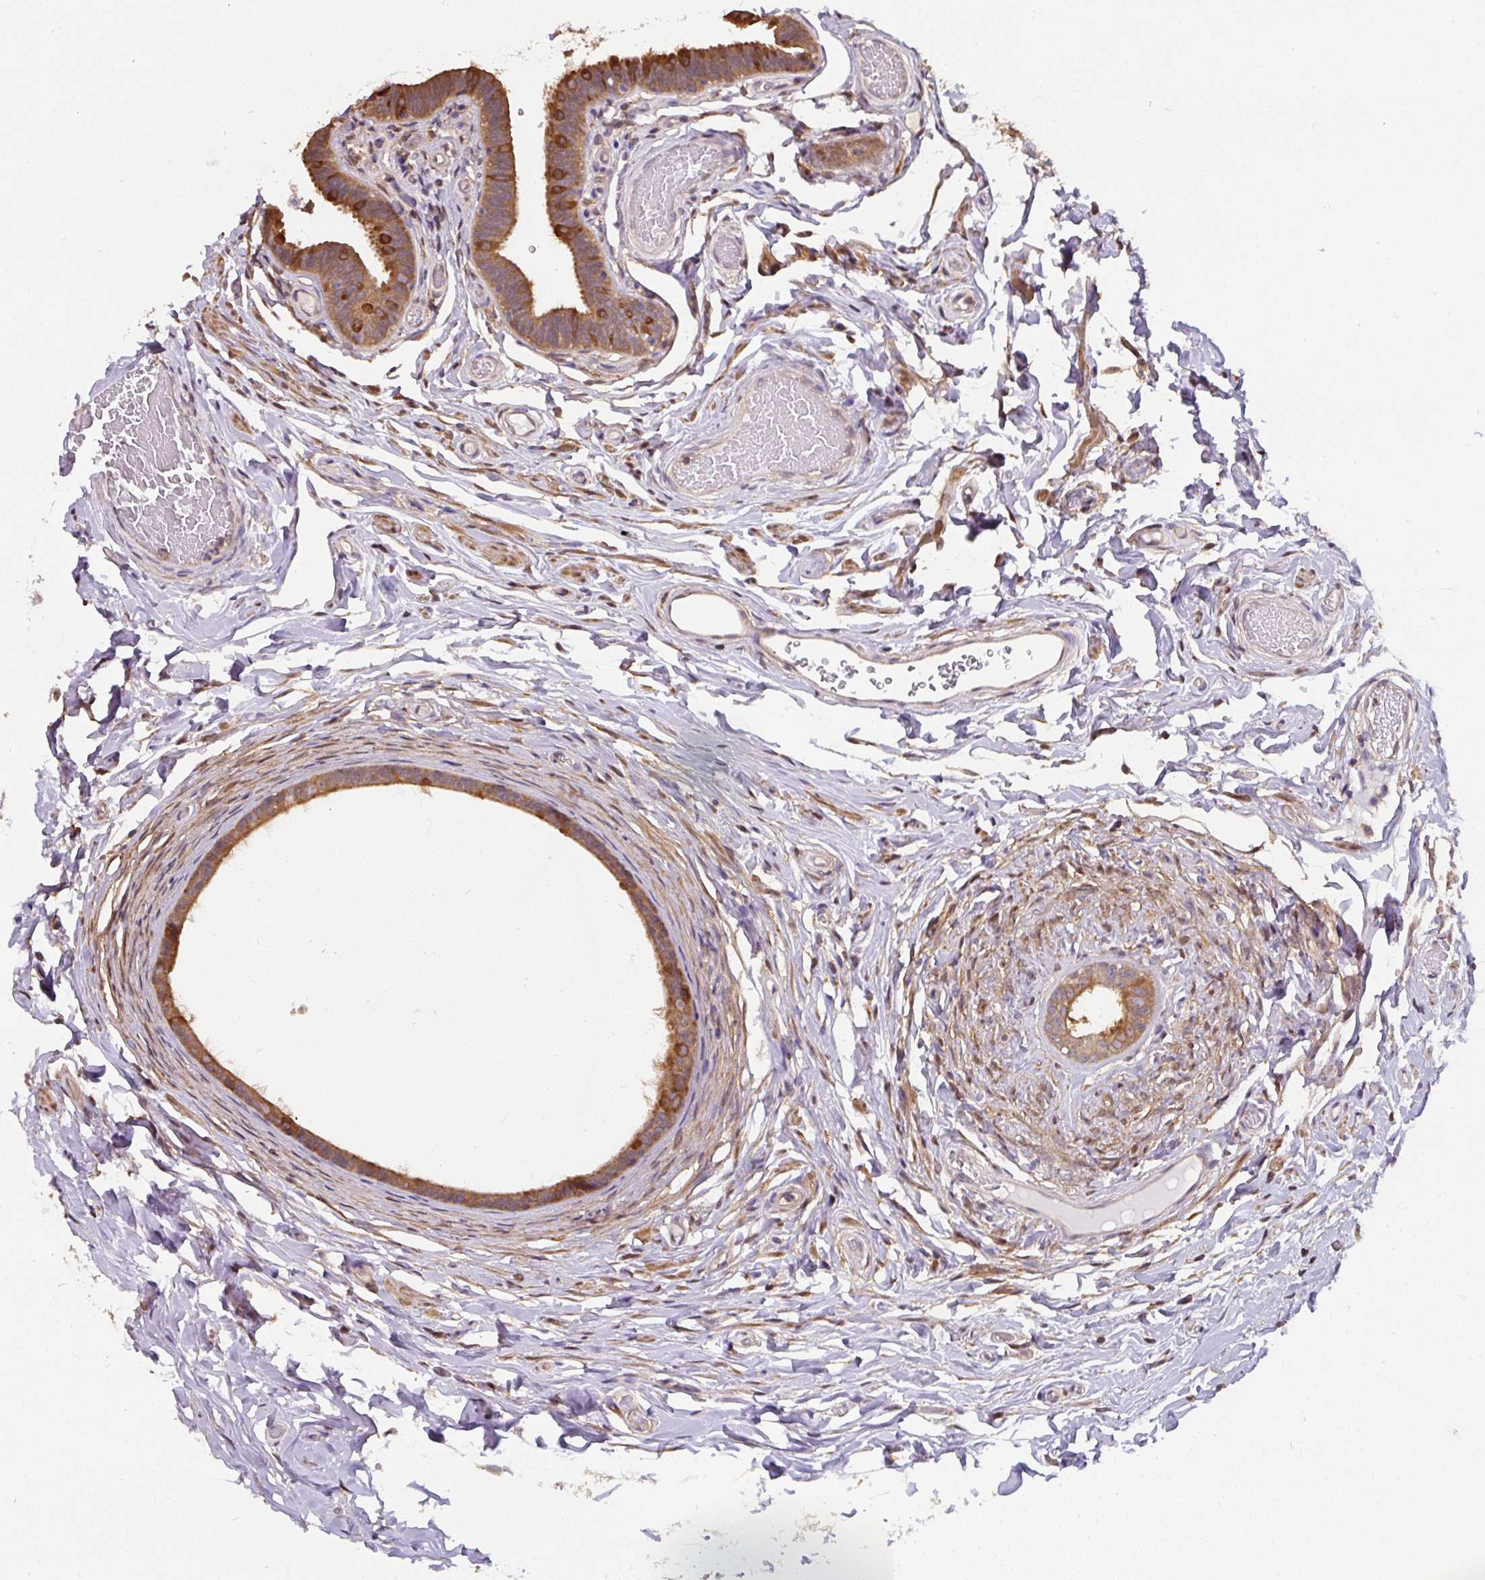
{"staining": {"intensity": "strong", "quantity": "25%-75%", "location": "cytoplasmic/membranous"}, "tissue": "epididymis", "cell_type": "Glandular cells", "image_type": "normal", "snomed": [{"axis": "morphology", "description": "Normal tissue, NOS"}, {"axis": "morphology", "description": "Carcinoma, Embryonal, NOS"}, {"axis": "topography", "description": "Testis"}, {"axis": "topography", "description": "Epididymis"}], "caption": "Human epididymis stained with a protein marker demonstrates strong staining in glandular cells.", "gene": "ST13", "patient": {"sex": "male", "age": 36}}